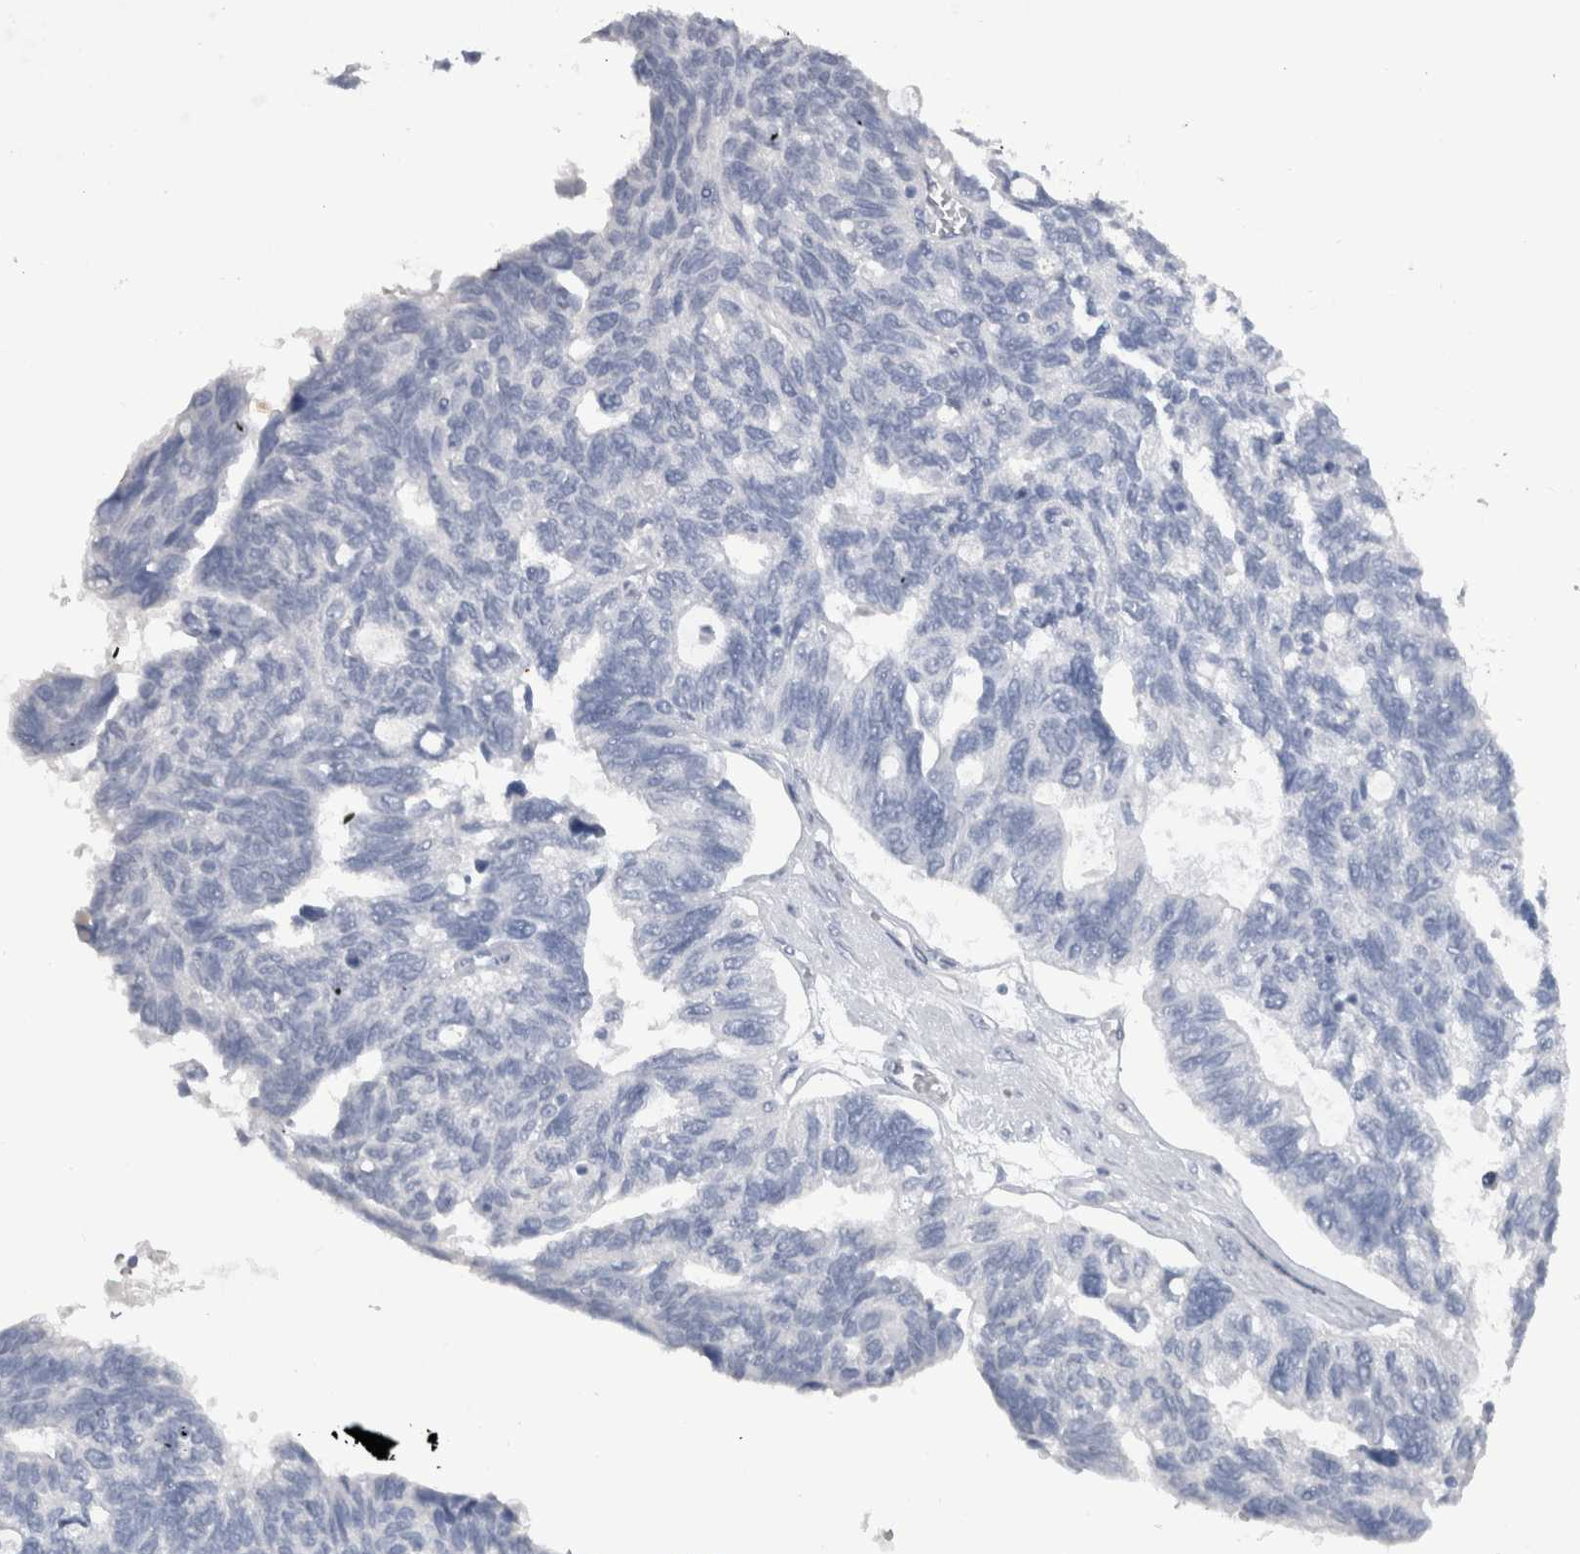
{"staining": {"intensity": "negative", "quantity": "none", "location": "none"}, "tissue": "ovarian cancer", "cell_type": "Tumor cells", "image_type": "cancer", "snomed": [{"axis": "morphology", "description": "Cystadenocarcinoma, serous, NOS"}, {"axis": "topography", "description": "Ovary"}], "caption": "DAB (3,3'-diaminobenzidine) immunohistochemical staining of human ovarian cancer displays no significant positivity in tumor cells.", "gene": "PTH", "patient": {"sex": "female", "age": 79}}